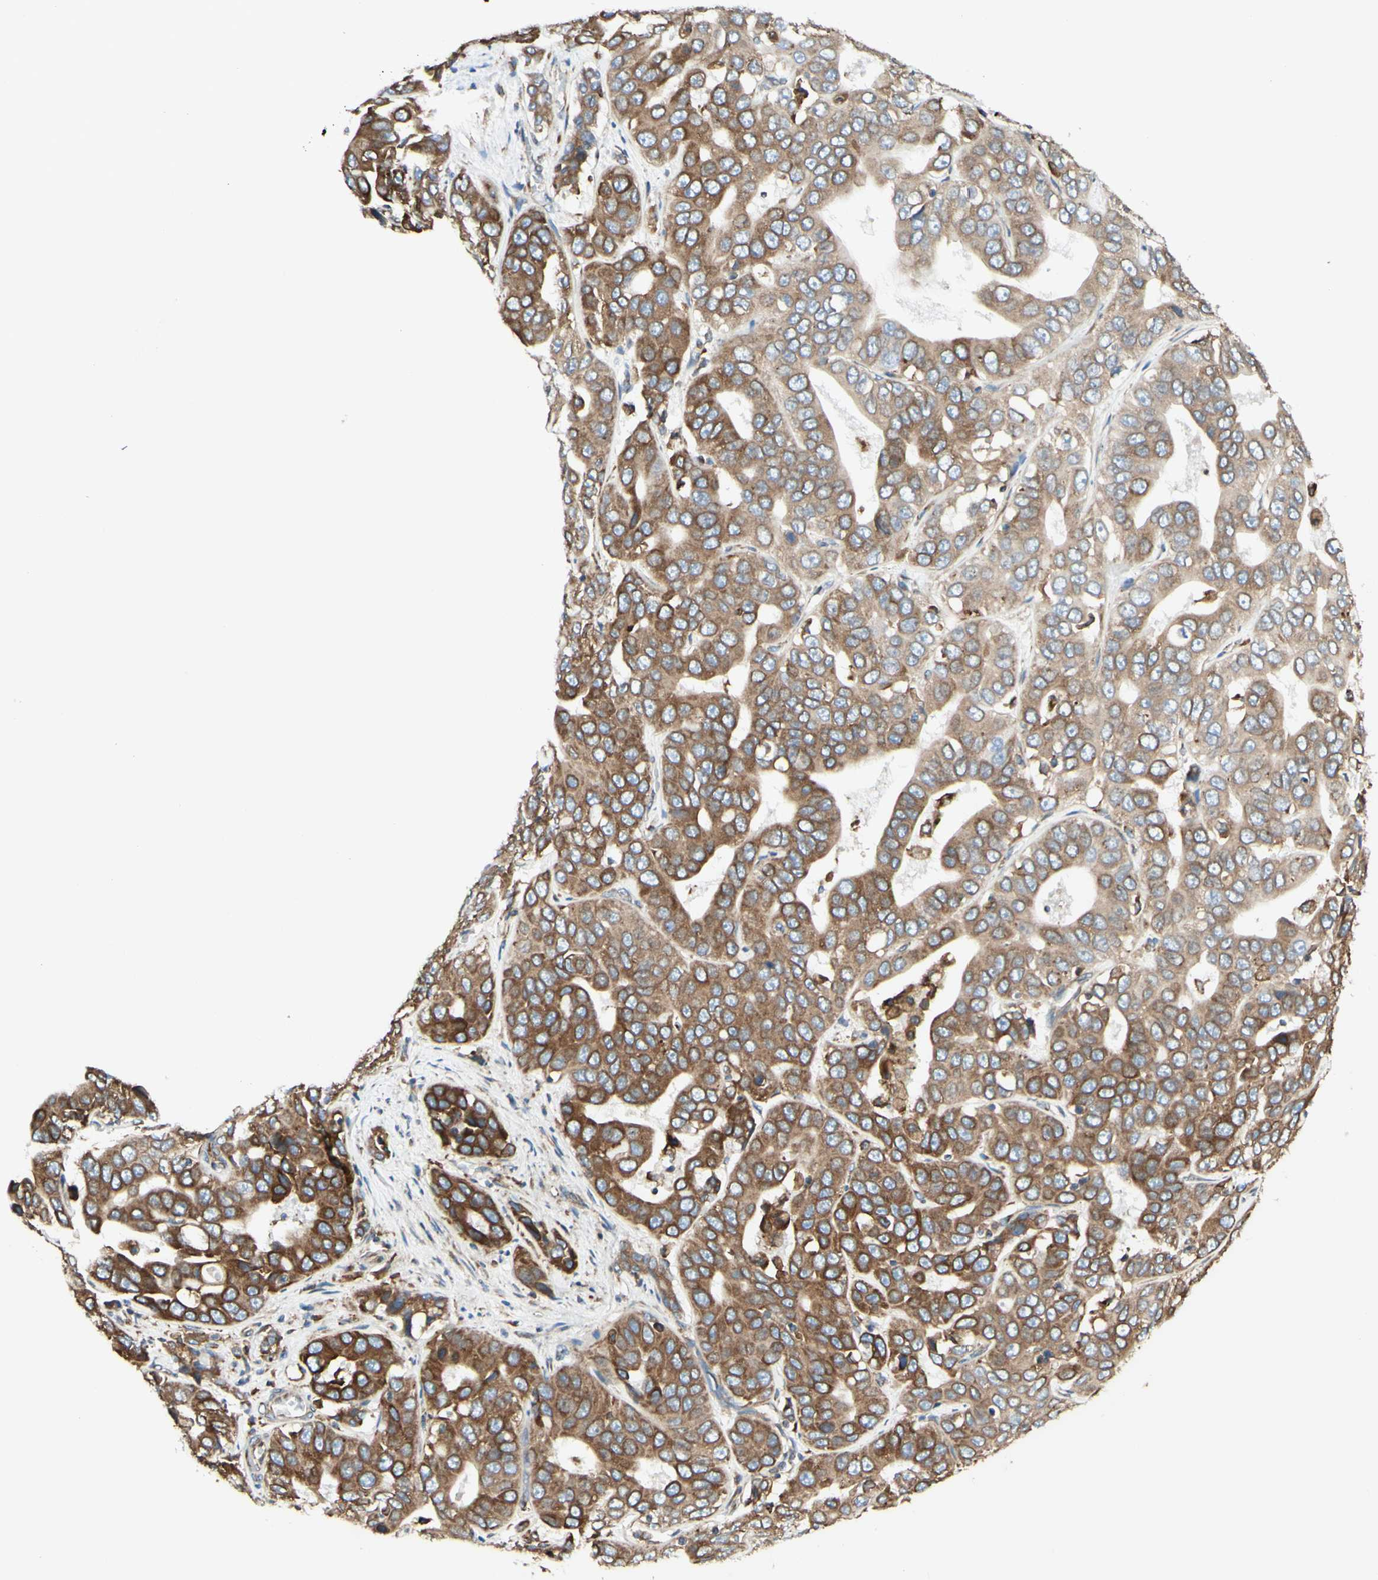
{"staining": {"intensity": "moderate", "quantity": ">75%", "location": "cytoplasmic/membranous"}, "tissue": "liver cancer", "cell_type": "Tumor cells", "image_type": "cancer", "snomed": [{"axis": "morphology", "description": "Cholangiocarcinoma"}, {"axis": "topography", "description": "Liver"}], "caption": "Protein expression analysis of liver cancer (cholangiocarcinoma) reveals moderate cytoplasmic/membranous positivity in about >75% of tumor cells. (DAB (3,3'-diaminobenzidine) IHC with brightfield microscopy, high magnification).", "gene": "DNAJB11", "patient": {"sex": "female", "age": 52}}